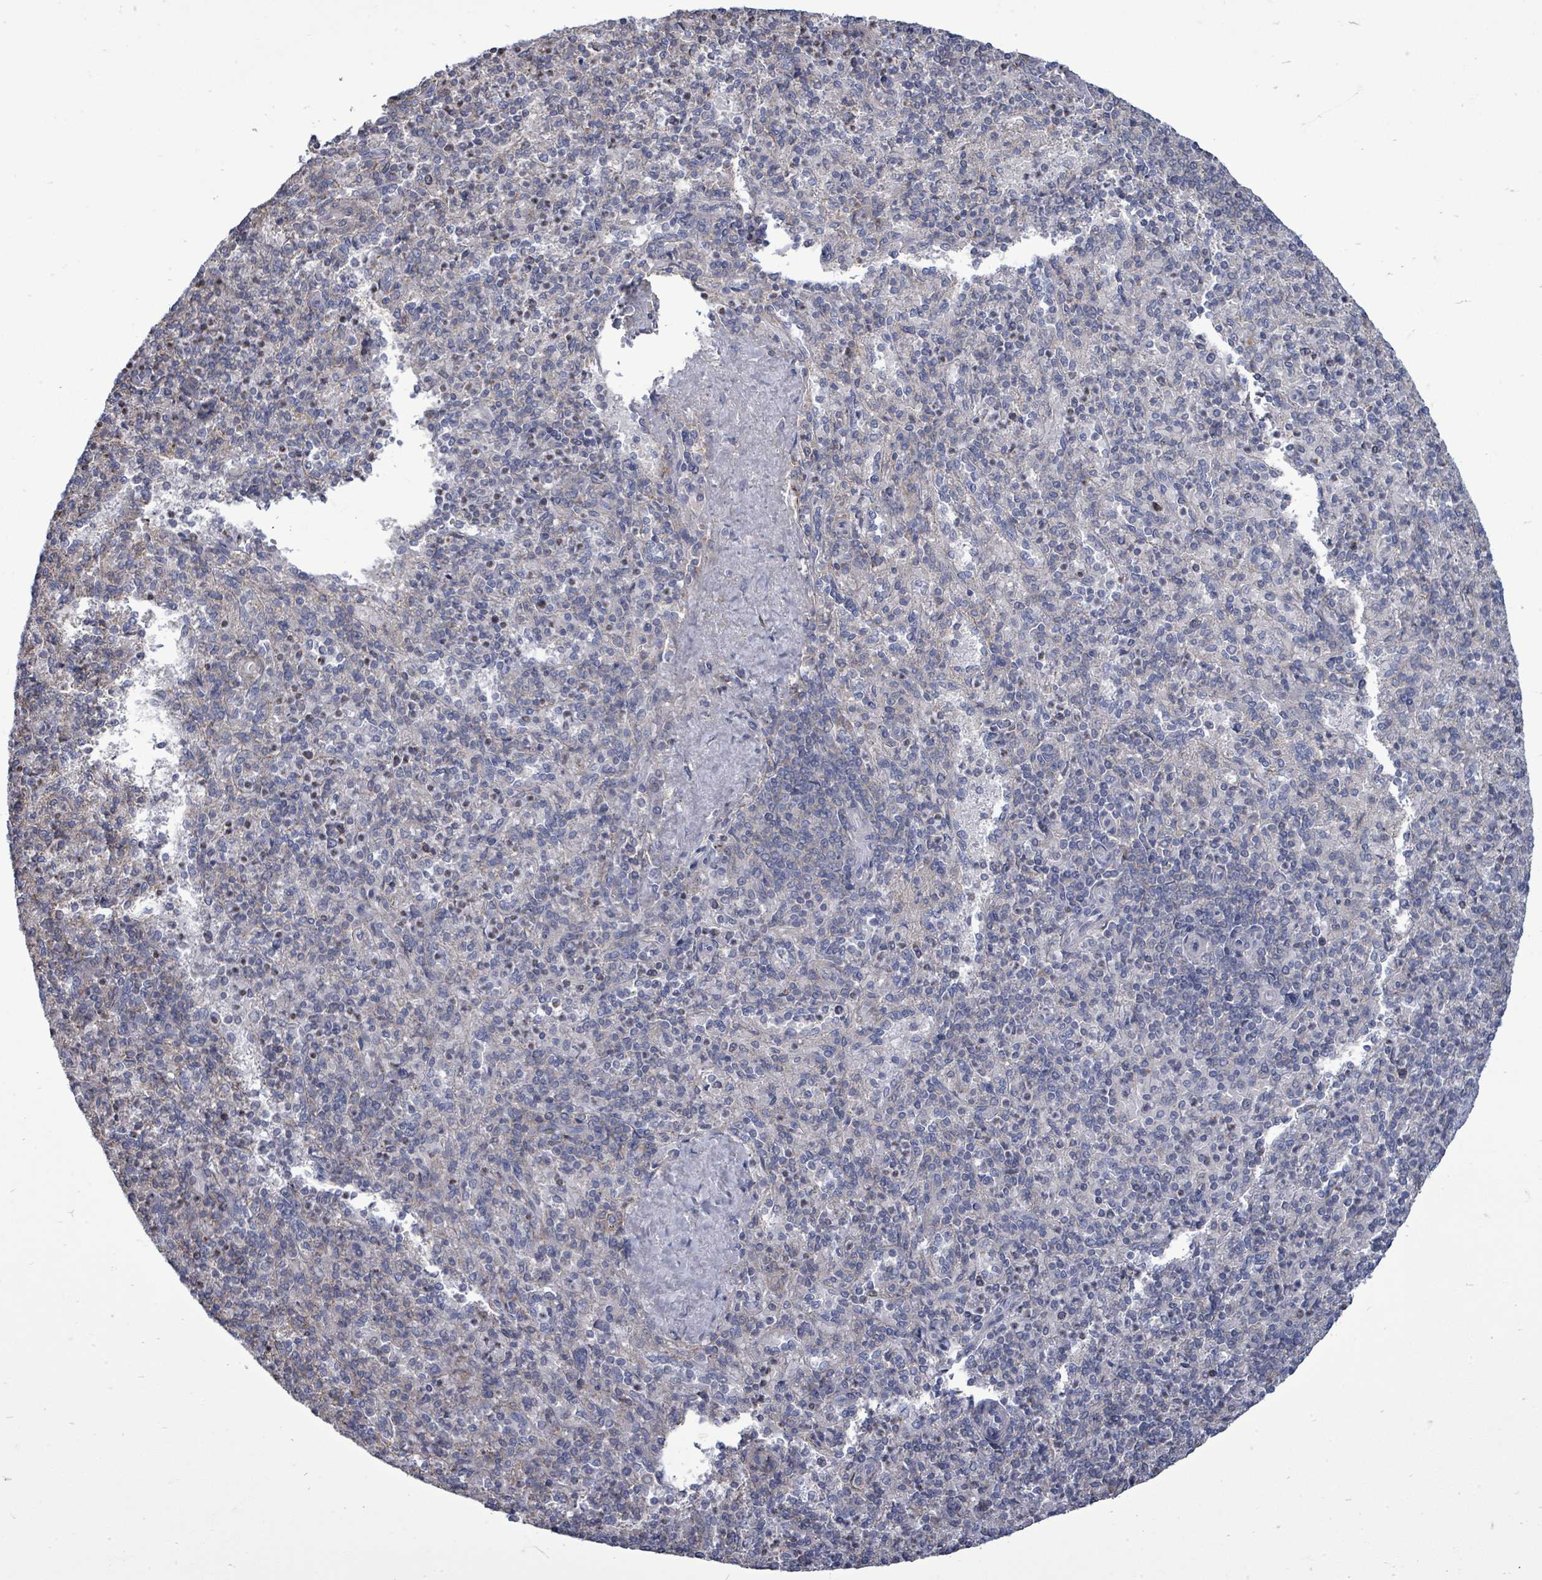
{"staining": {"intensity": "negative", "quantity": "none", "location": "none"}, "tissue": "spleen", "cell_type": "Cells in red pulp", "image_type": "normal", "snomed": [{"axis": "morphology", "description": "Normal tissue, NOS"}, {"axis": "topography", "description": "Spleen"}], "caption": "This is an immunohistochemistry image of normal human spleen. There is no expression in cells in red pulp.", "gene": "PAPSS1", "patient": {"sex": "male", "age": 82}}